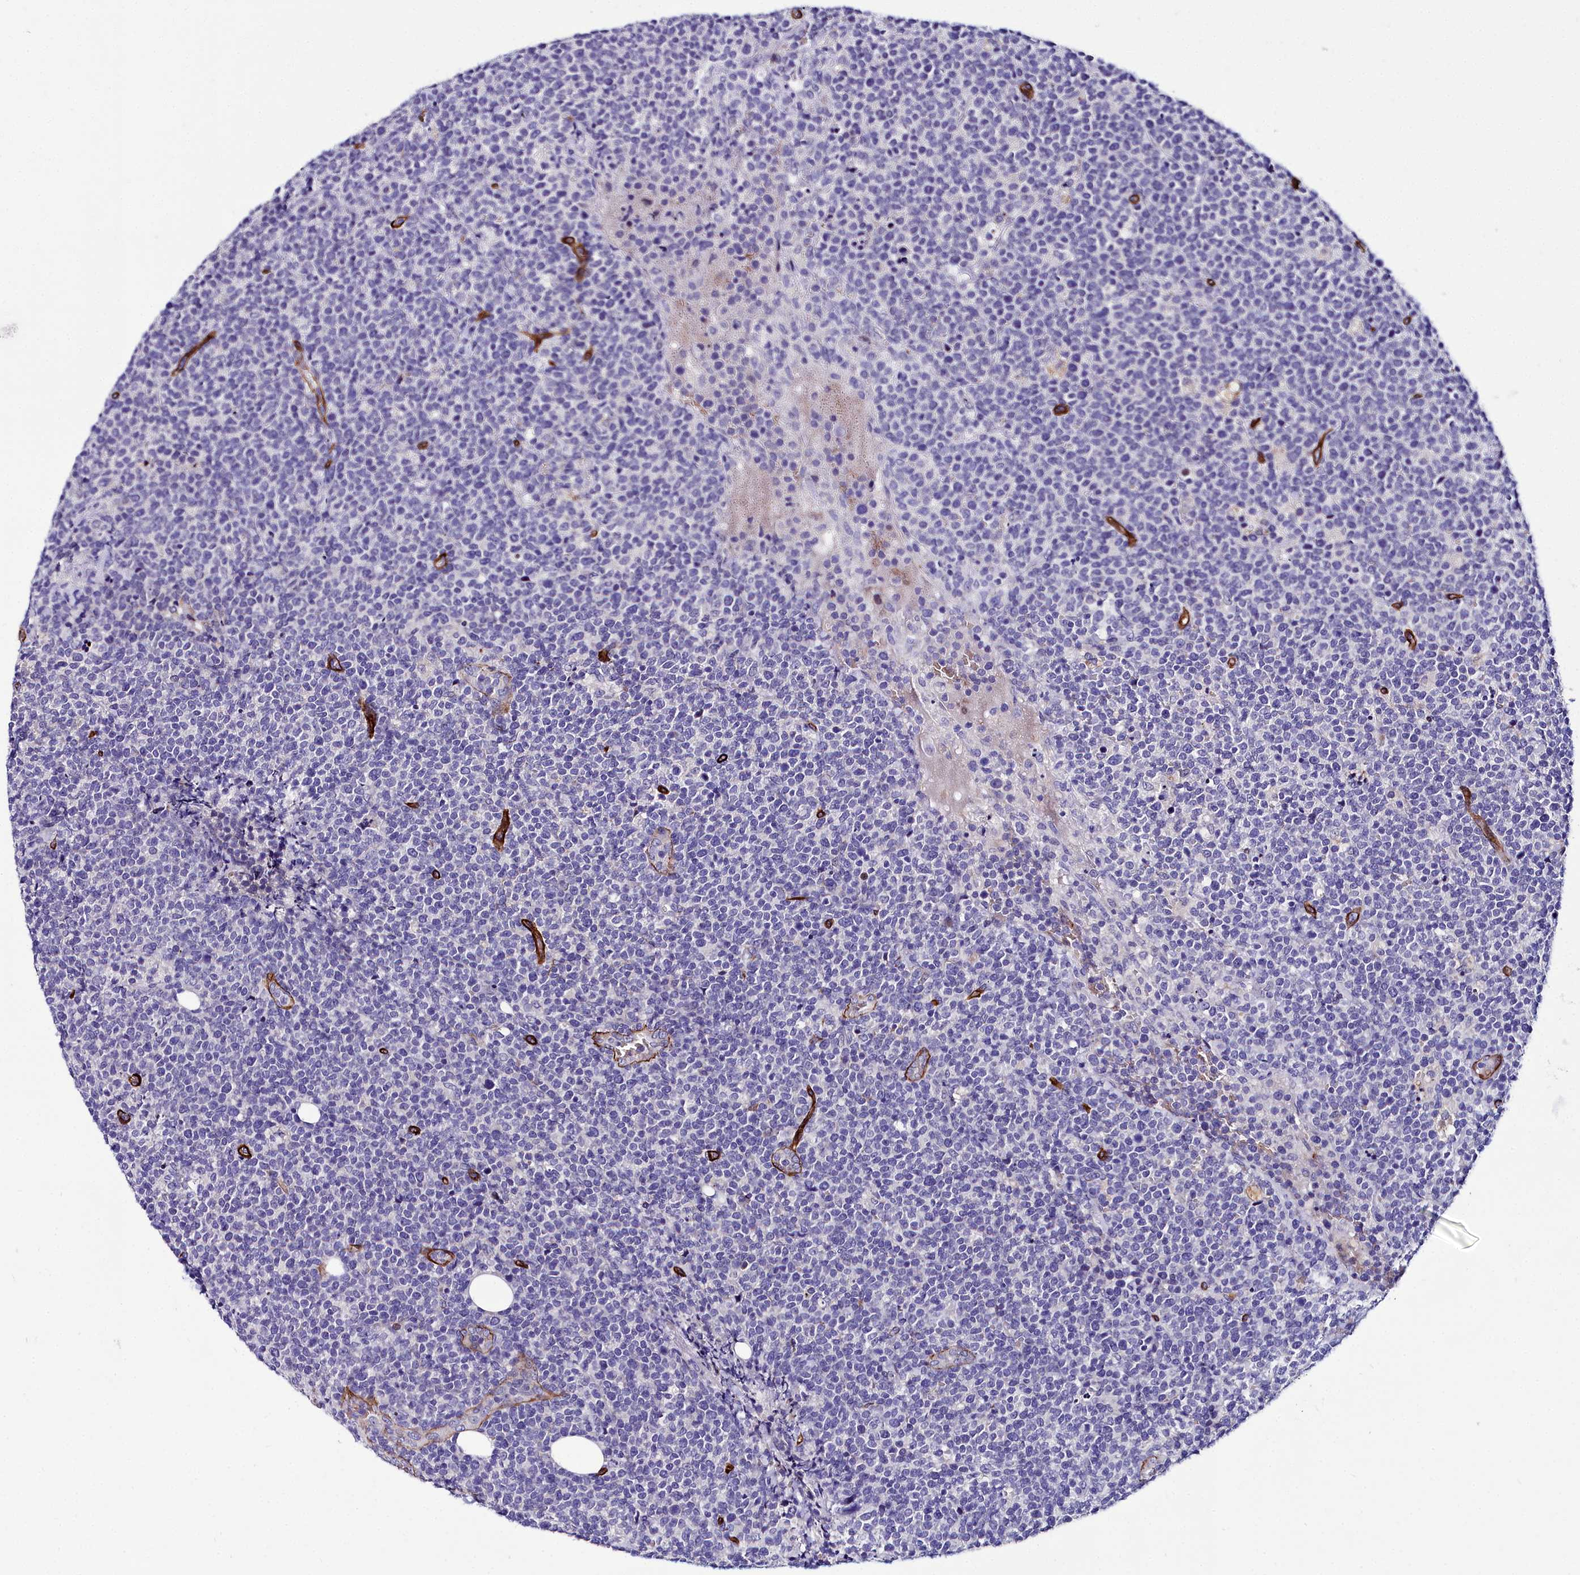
{"staining": {"intensity": "negative", "quantity": "none", "location": "none"}, "tissue": "lymphoma", "cell_type": "Tumor cells", "image_type": "cancer", "snomed": [{"axis": "morphology", "description": "Malignant lymphoma, non-Hodgkin's type, High grade"}, {"axis": "topography", "description": "Lymph node"}], "caption": "Lymphoma was stained to show a protein in brown. There is no significant expression in tumor cells.", "gene": "CYP4F11", "patient": {"sex": "male", "age": 61}}